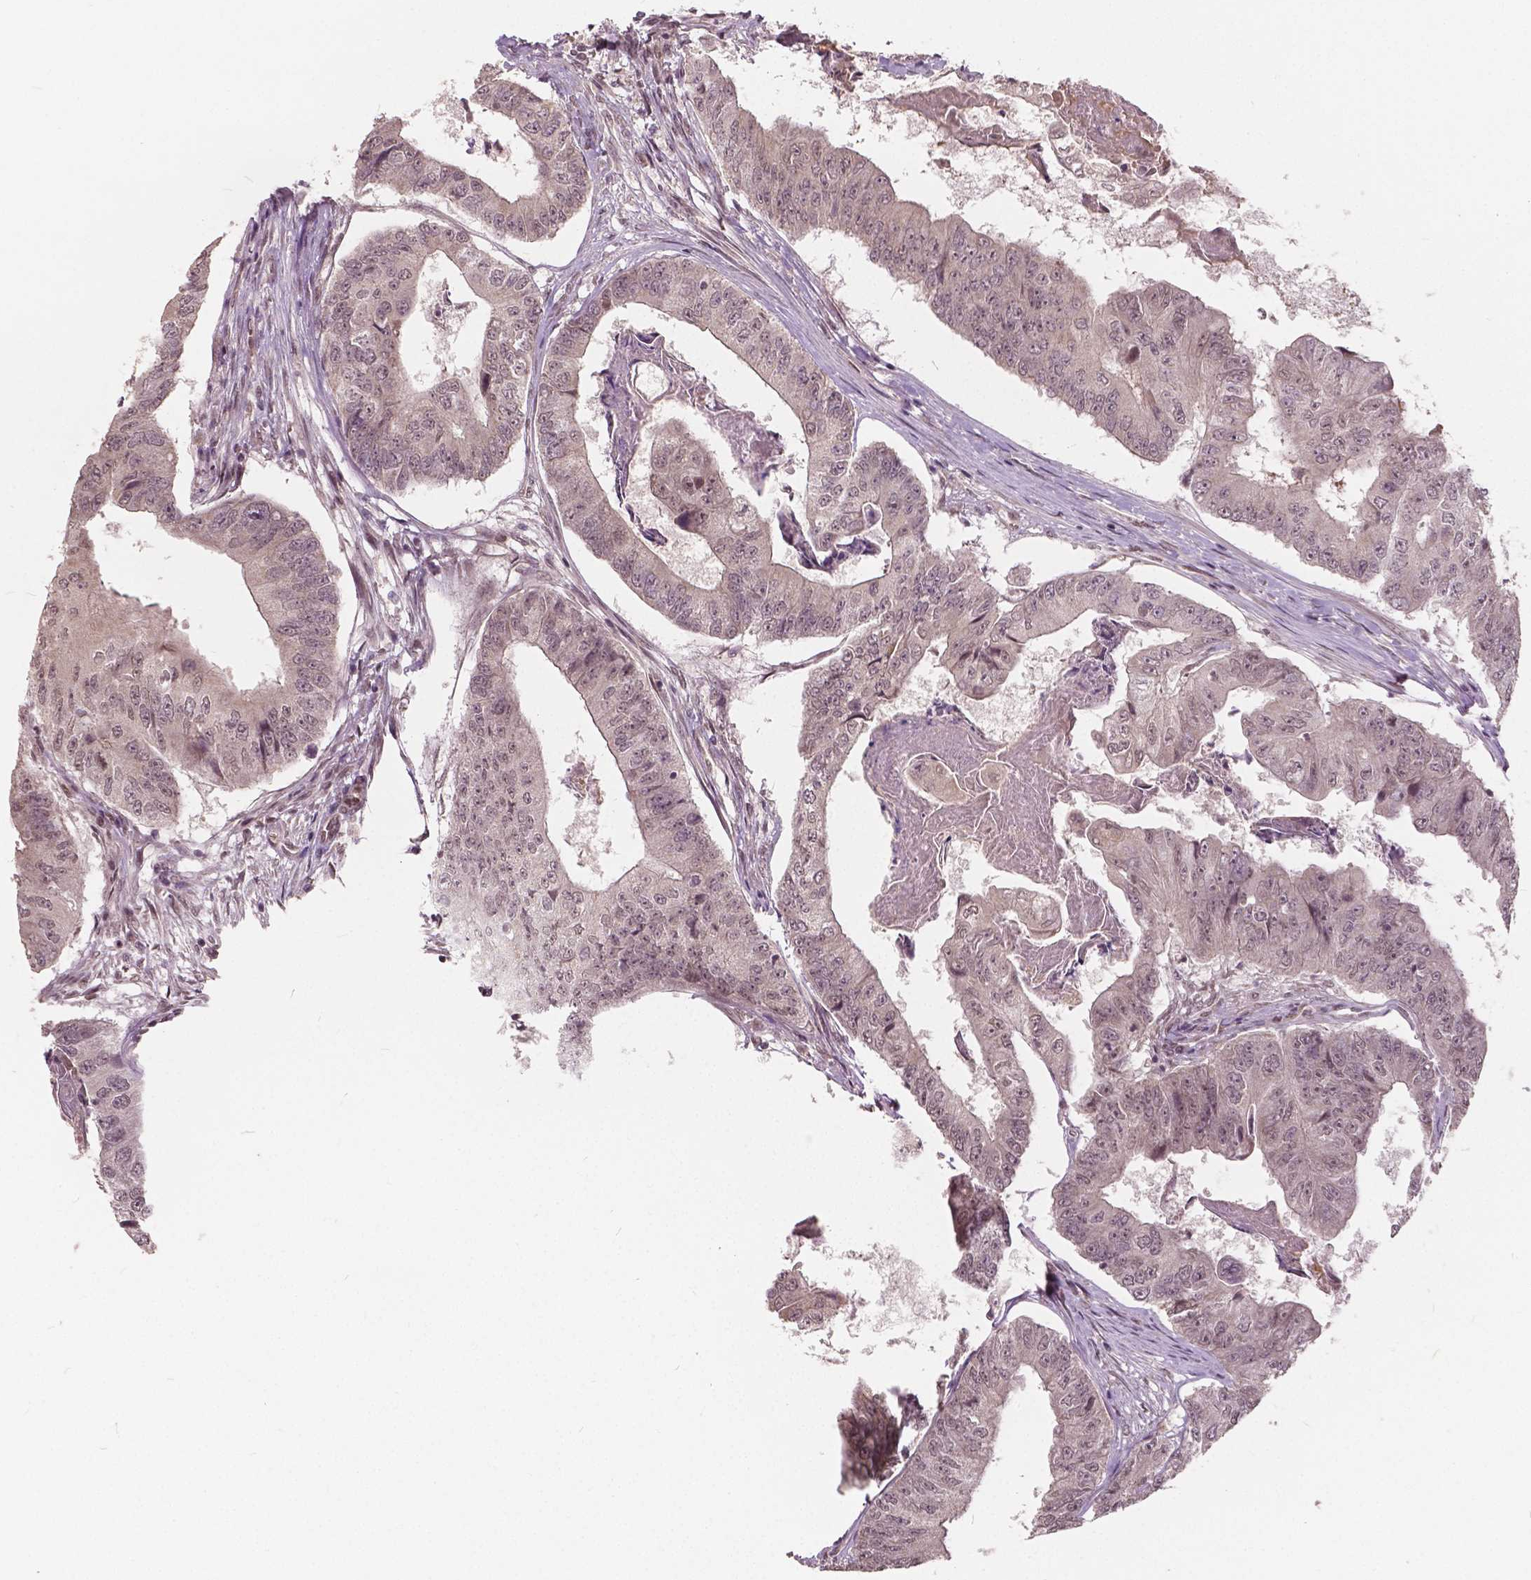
{"staining": {"intensity": "negative", "quantity": "none", "location": "none"}, "tissue": "colorectal cancer", "cell_type": "Tumor cells", "image_type": "cancer", "snomed": [{"axis": "morphology", "description": "Adenocarcinoma, NOS"}, {"axis": "topography", "description": "Colon"}], "caption": "Human adenocarcinoma (colorectal) stained for a protein using immunohistochemistry shows no staining in tumor cells.", "gene": "HMBOX1", "patient": {"sex": "female", "age": 67}}